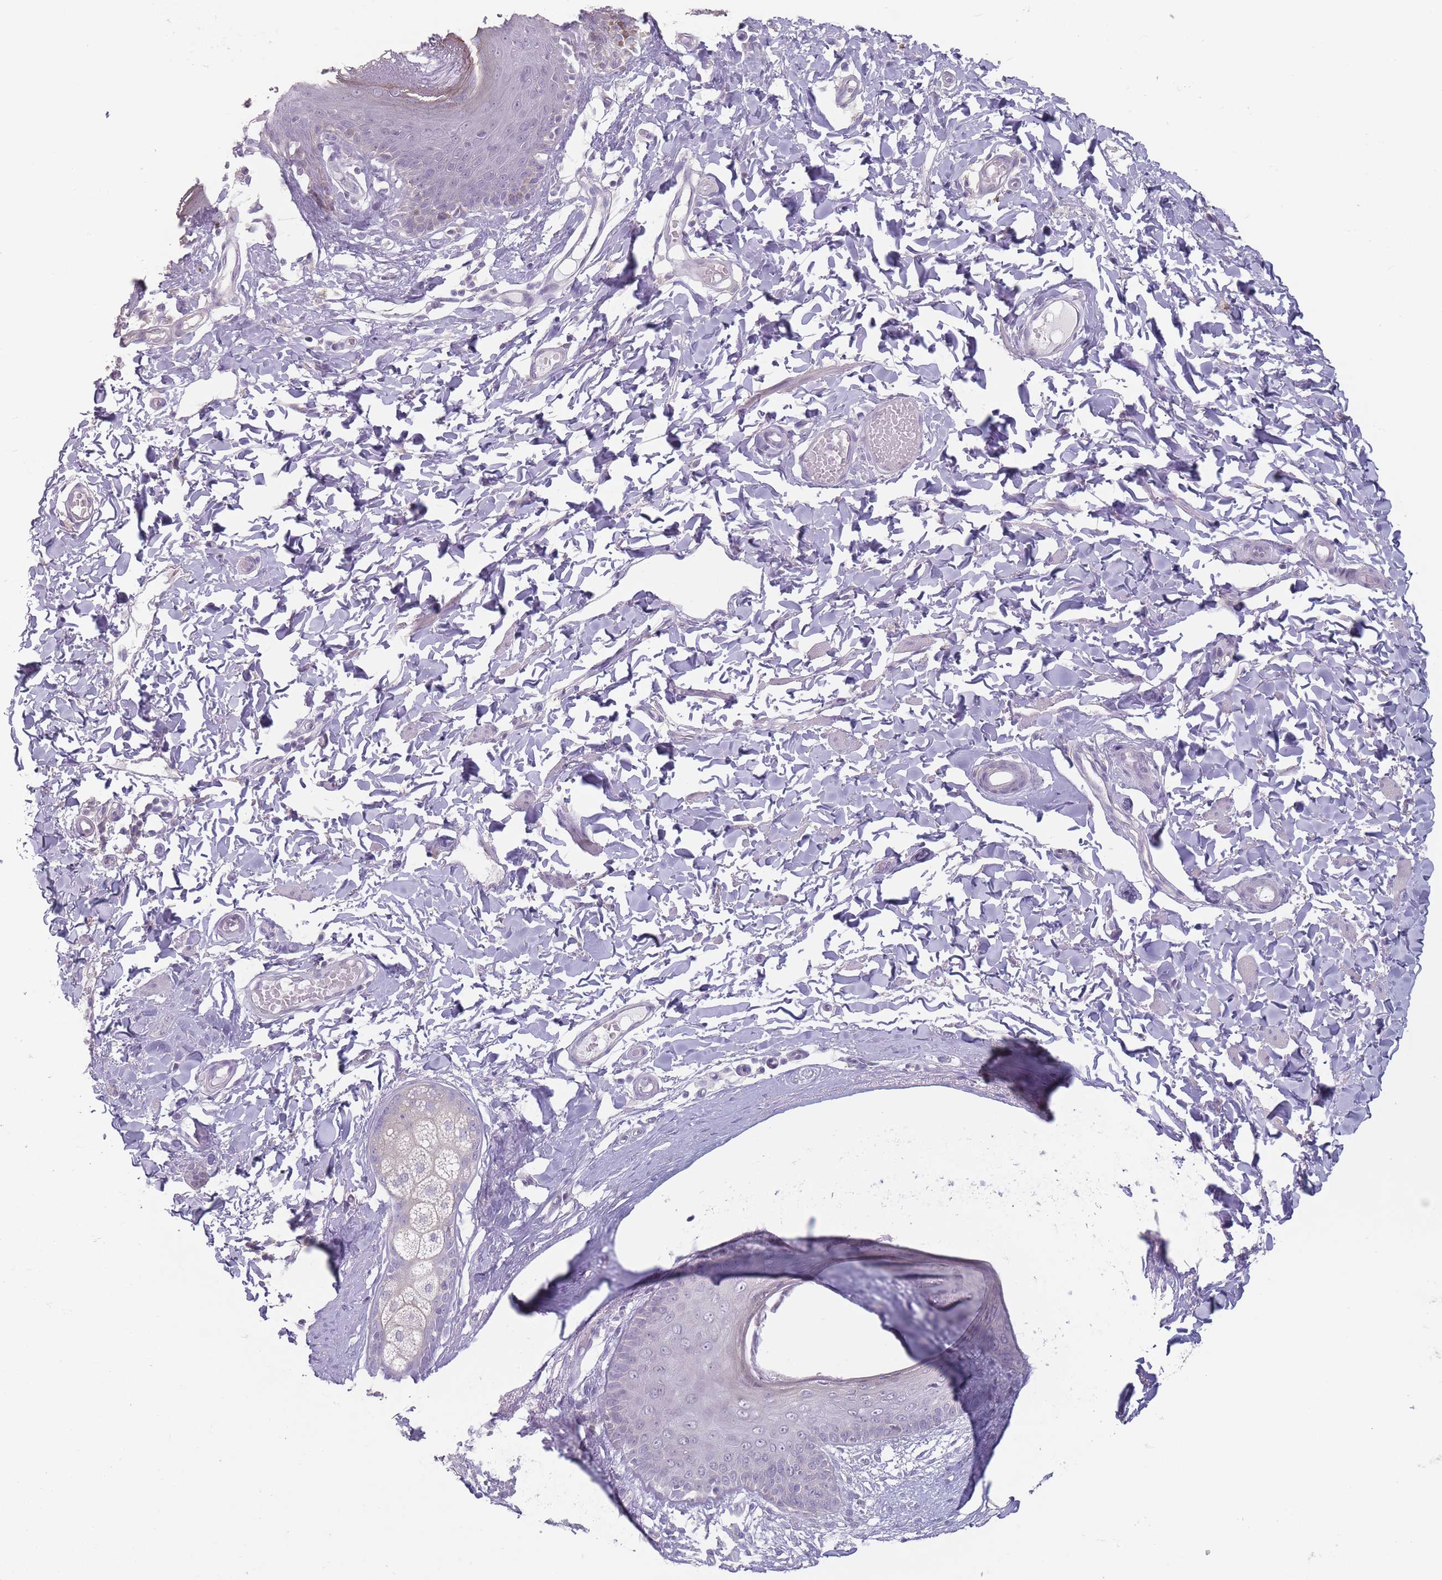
{"staining": {"intensity": "negative", "quantity": "none", "location": "none"}, "tissue": "skin", "cell_type": "Epidermal cells", "image_type": "normal", "snomed": [{"axis": "morphology", "description": "Normal tissue, NOS"}, {"axis": "topography", "description": "Vulva"}], "caption": "The micrograph shows no significant positivity in epidermal cells of skin. The staining was performed using DAB to visualize the protein expression in brown, while the nuclei were stained in blue with hematoxylin (Magnification: 20x).", "gene": "AKAIN1", "patient": {"sex": "female", "age": 66}}